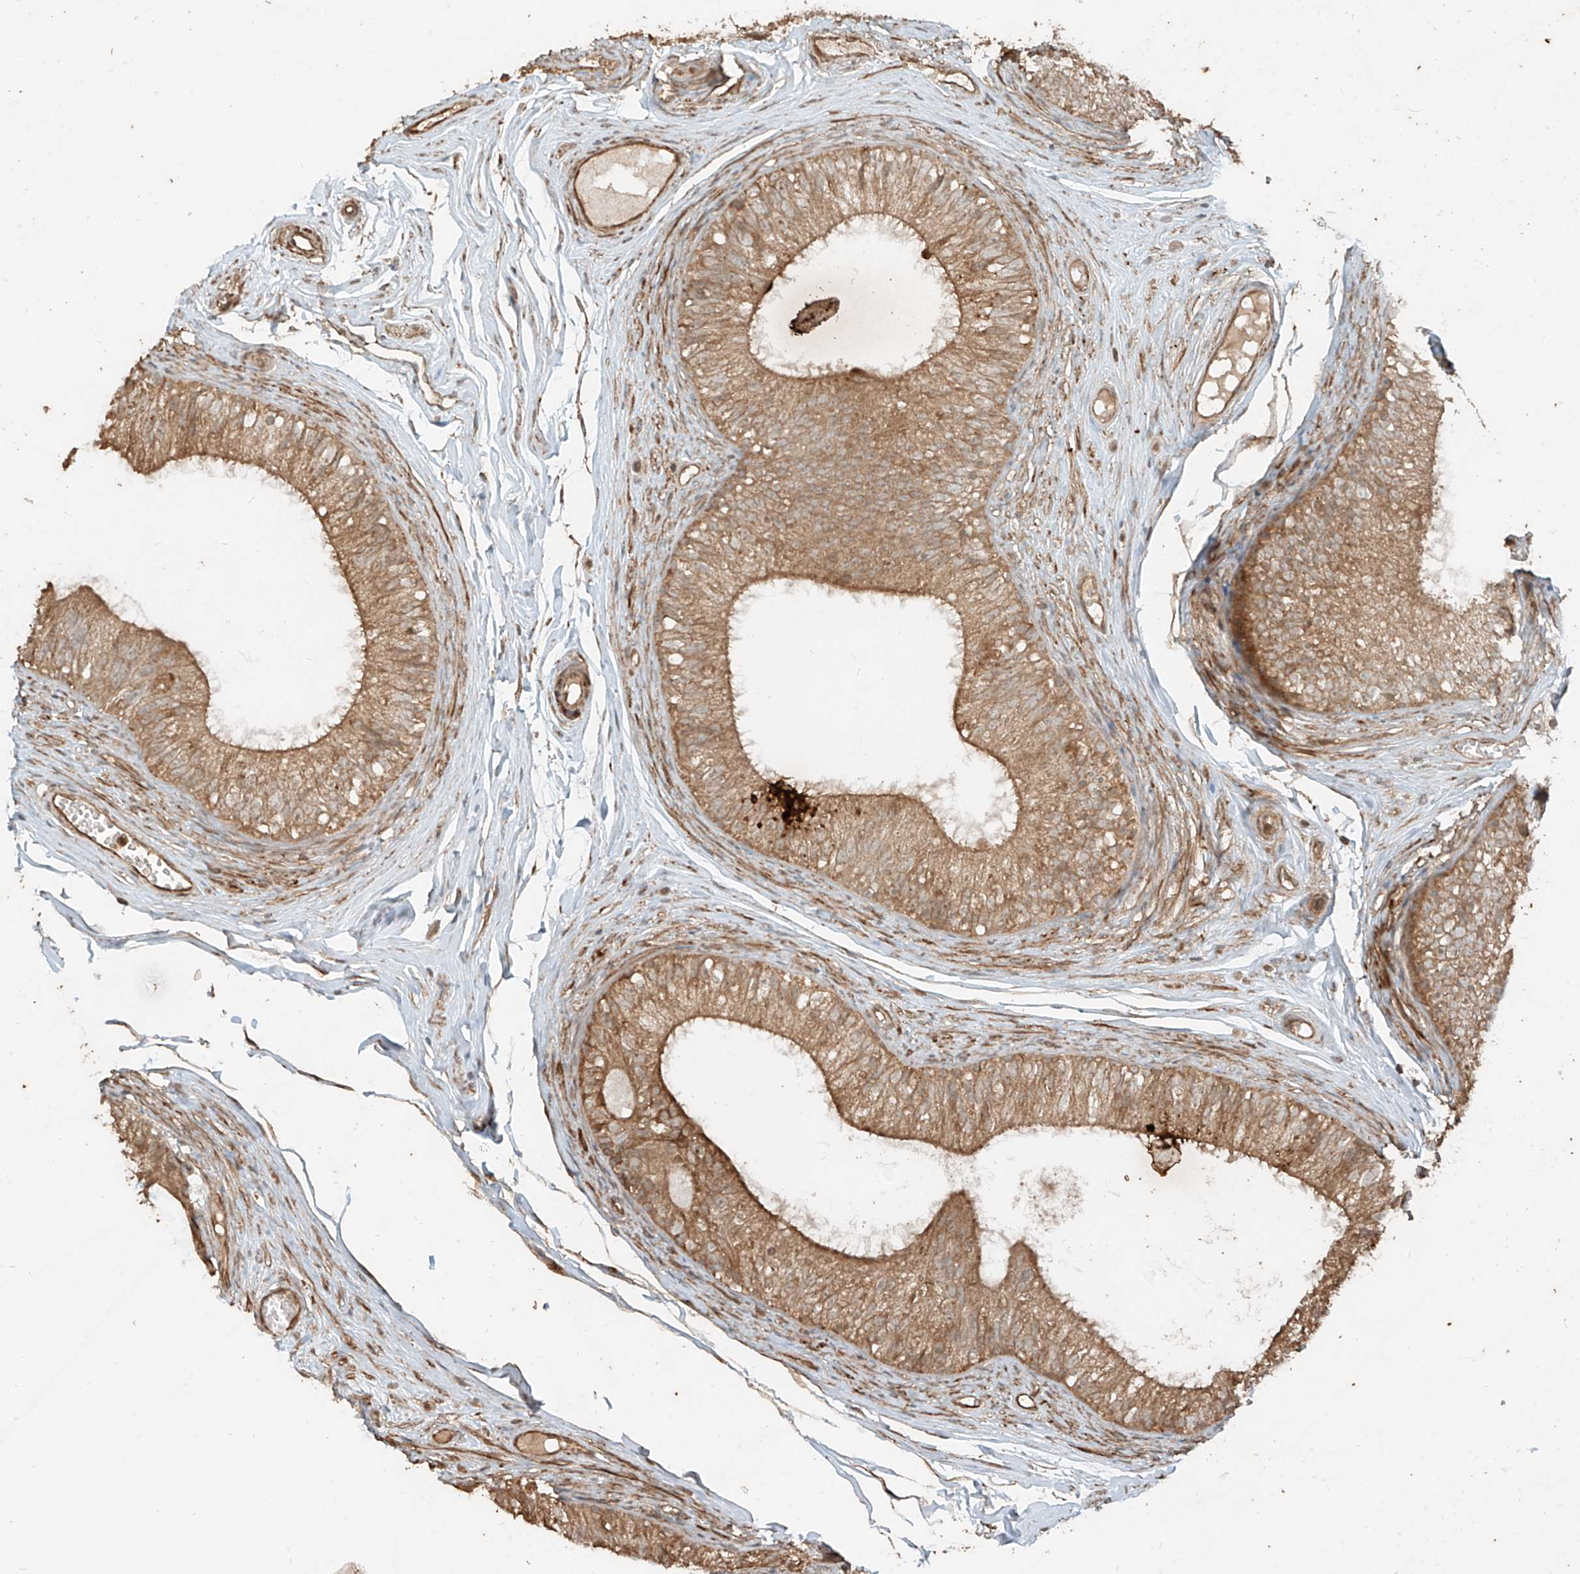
{"staining": {"intensity": "moderate", "quantity": ">75%", "location": "cytoplasmic/membranous"}, "tissue": "epididymis", "cell_type": "Glandular cells", "image_type": "normal", "snomed": [{"axis": "morphology", "description": "Normal tissue, NOS"}, {"axis": "morphology", "description": "Seminoma in situ"}, {"axis": "topography", "description": "Testis"}, {"axis": "topography", "description": "Epididymis"}], "caption": "Moderate cytoplasmic/membranous positivity for a protein is seen in approximately >75% of glandular cells of benign epididymis using immunohistochemistry.", "gene": "ANKZF1", "patient": {"sex": "male", "age": 28}}